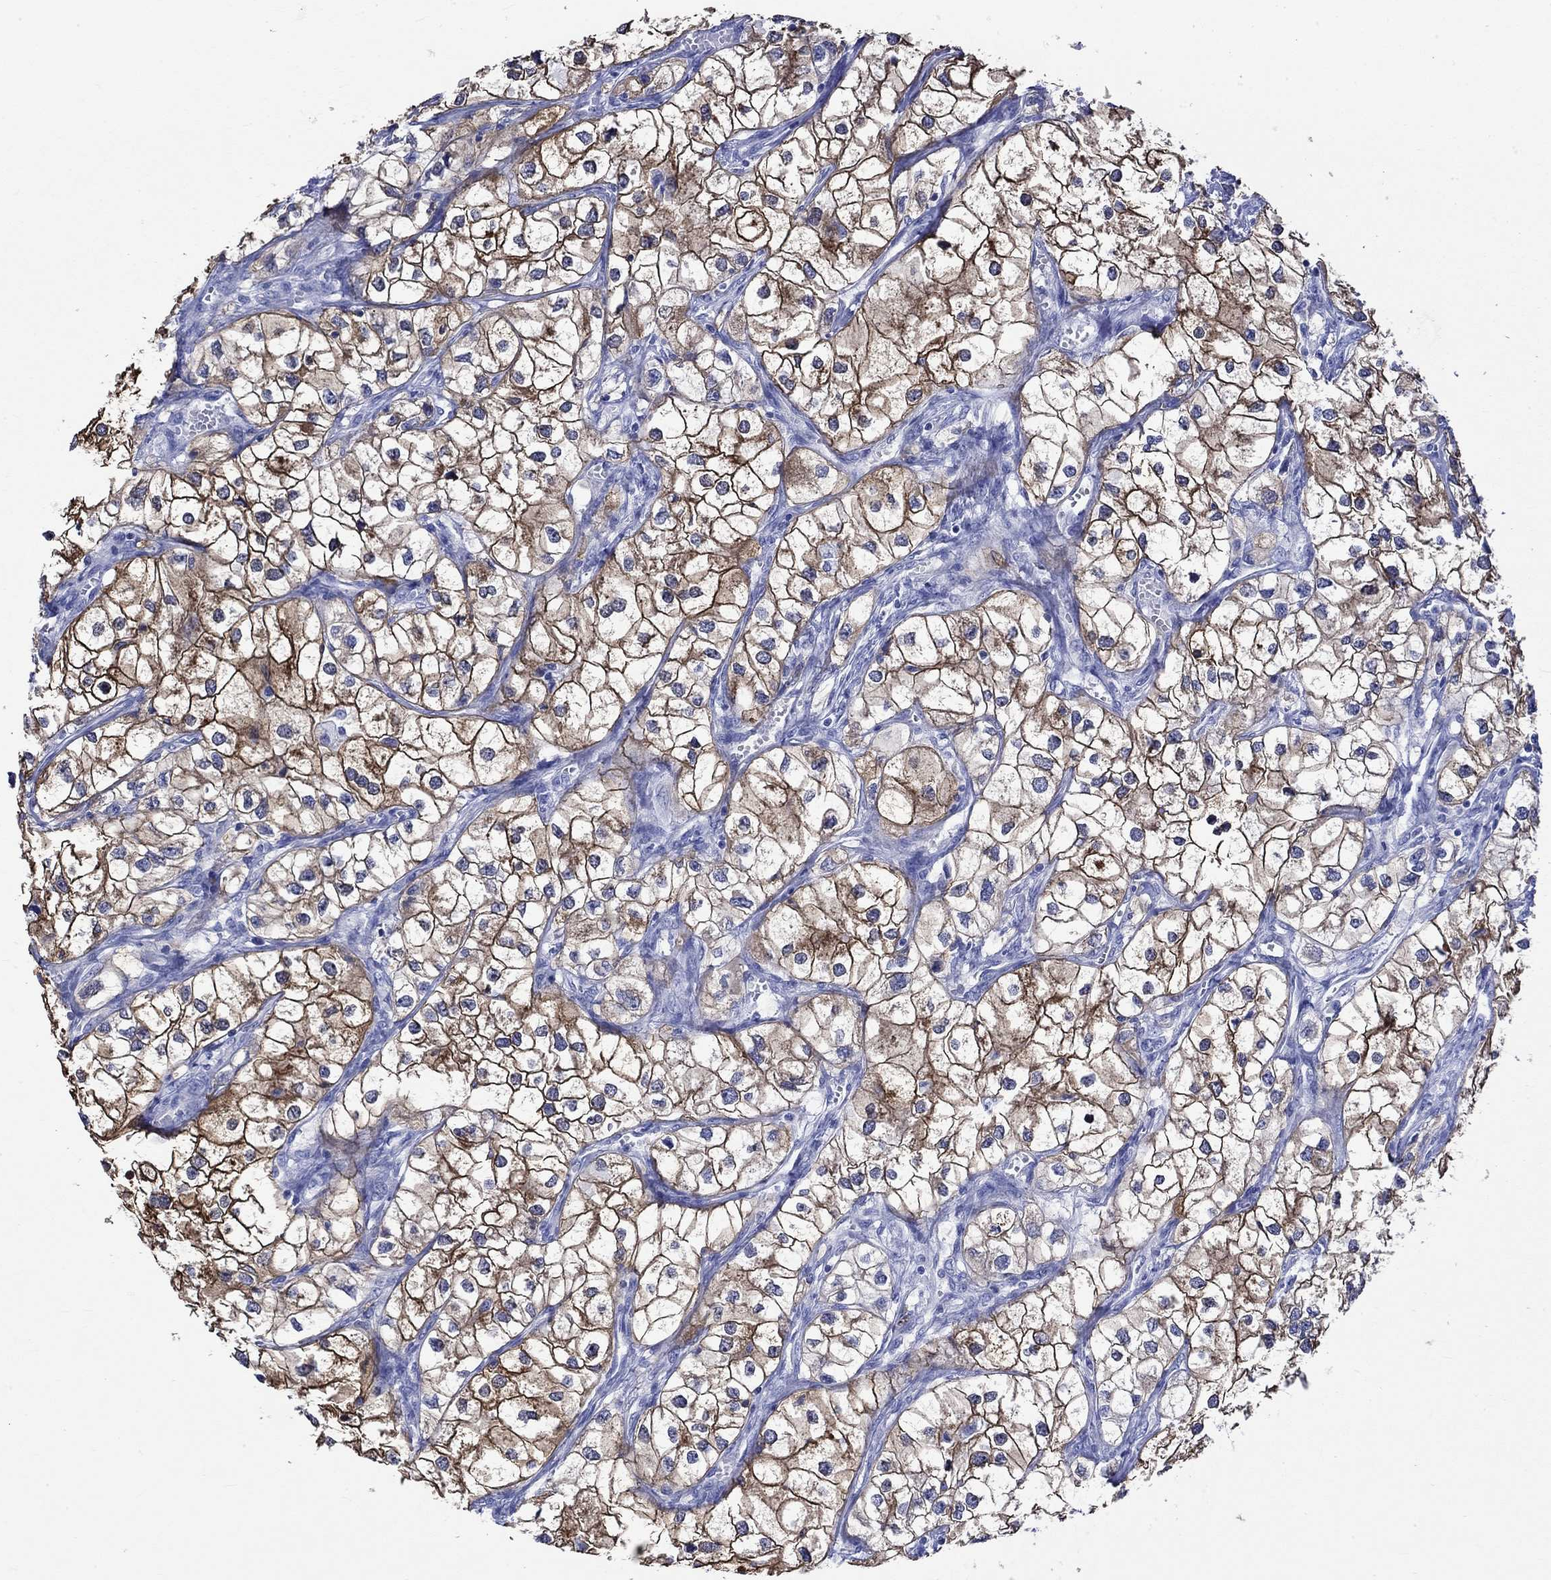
{"staining": {"intensity": "strong", "quantity": ">75%", "location": "cytoplasmic/membranous"}, "tissue": "renal cancer", "cell_type": "Tumor cells", "image_type": "cancer", "snomed": [{"axis": "morphology", "description": "Adenocarcinoma, NOS"}, {"axis": "topography", "description": "Kidney"}], "caption": "Immunohistochemical staining of renal adenocarcinoma shows high levels of strong cytoplasmic/membranous protein positivity in about >75% of tumor cells. (Brightfield microscopy of DAB IHC at high magnification).", "gene": "CRYAB", "patient": {"sex": "male", "age": 59}}